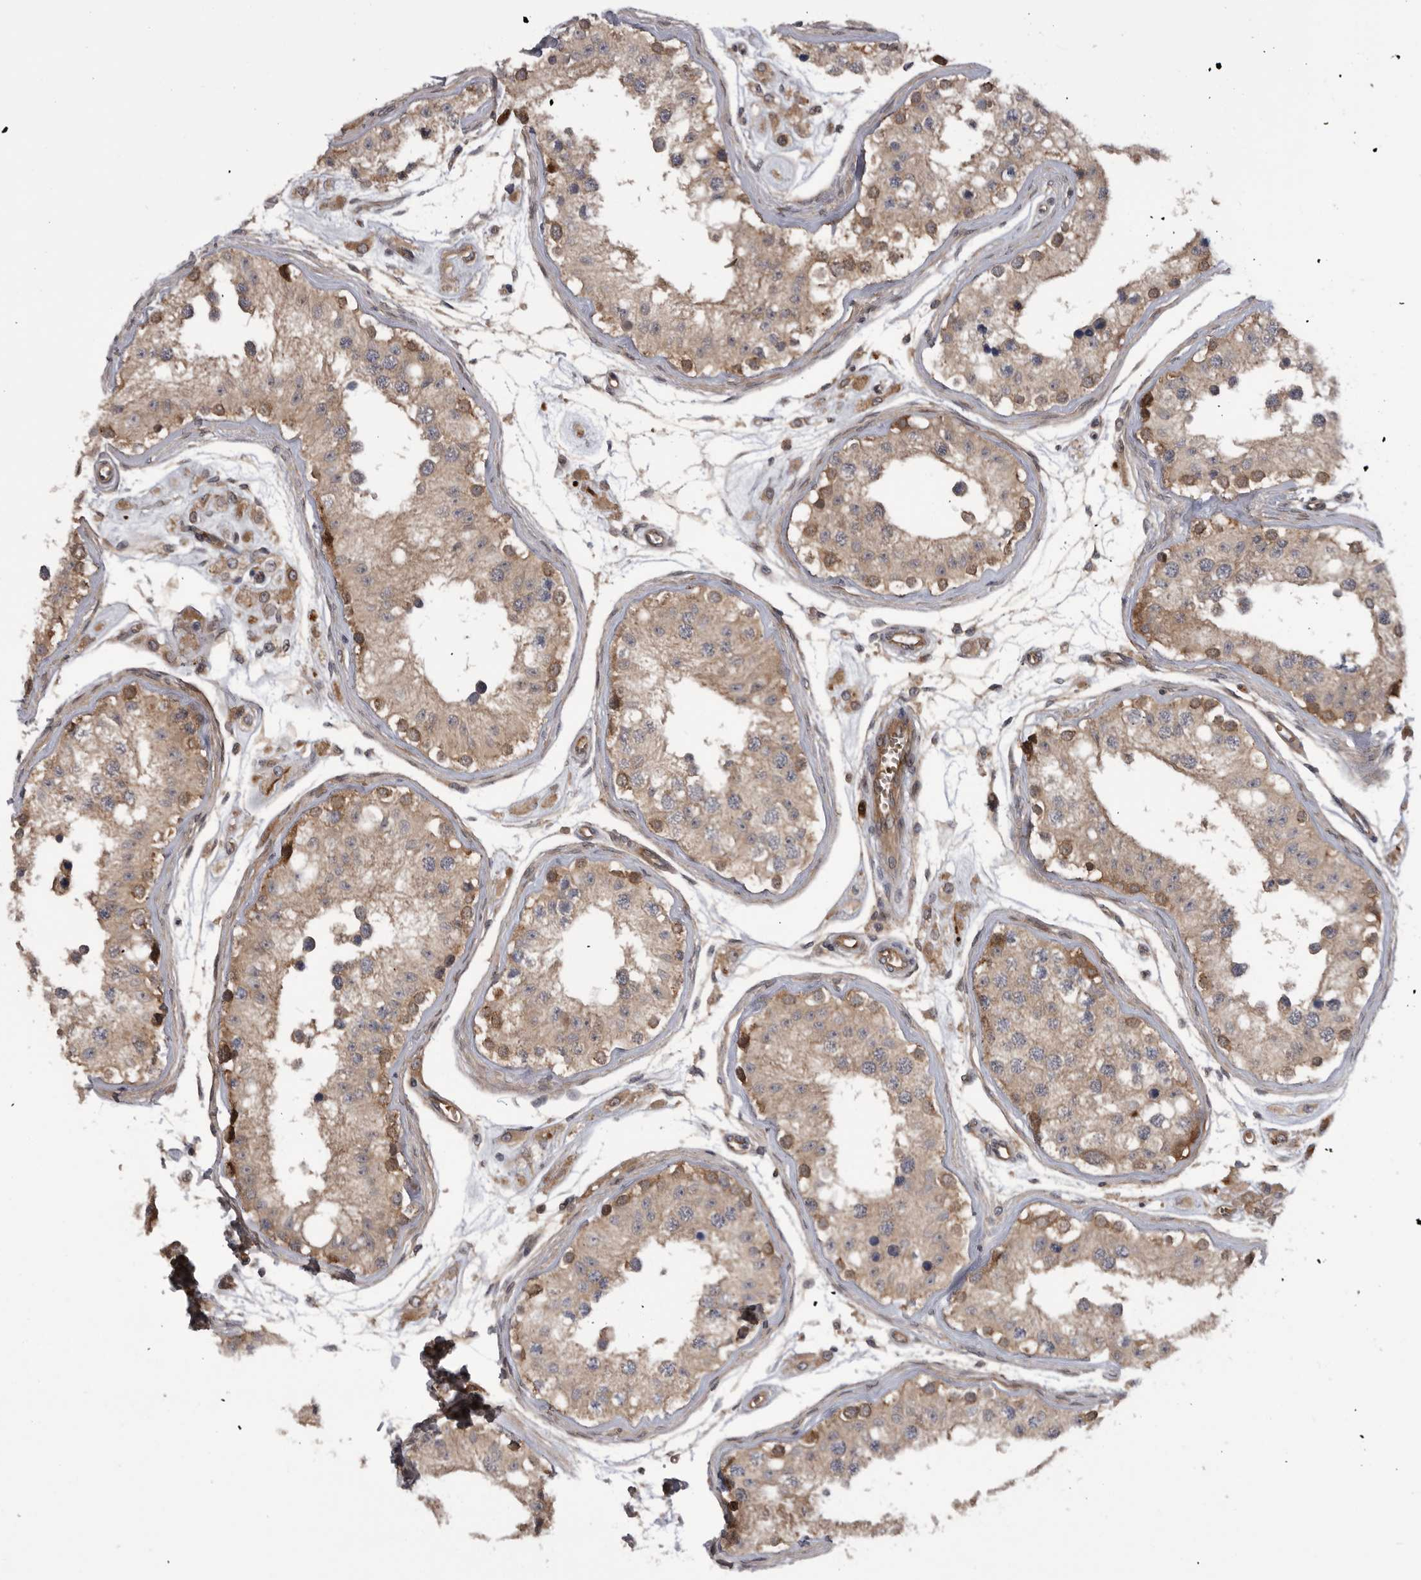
{"staining": {"intensity": "moderate", "quantity": ">75%", "location": "cytoplasmic/membranous"}, "tissue": "testis", "cell_type": "Cells in seminiferous ducts", "image_type": "normal", "snomed": [{"axis": "morphology", "description": "Normal tissue, NOS"}, {"axis": "morphology", "description": "Adenocarcinoma, metastatic, NOS"}, {"axis": "topography", "description": "Testis"}], "caption": "Immunohistochemical staining of benign human testis displays >75% levels of moderate cytoplasmic/membranous protein positivity in approximately >75% of cells in seminiferous ducts. The staining was performed using DAB, with brown indicating positive protein expression. Nuclei are stained blue with hematoxylin.", "gene": "RAB3GAP2", "patient": {"sex": "male", "age": 26}}